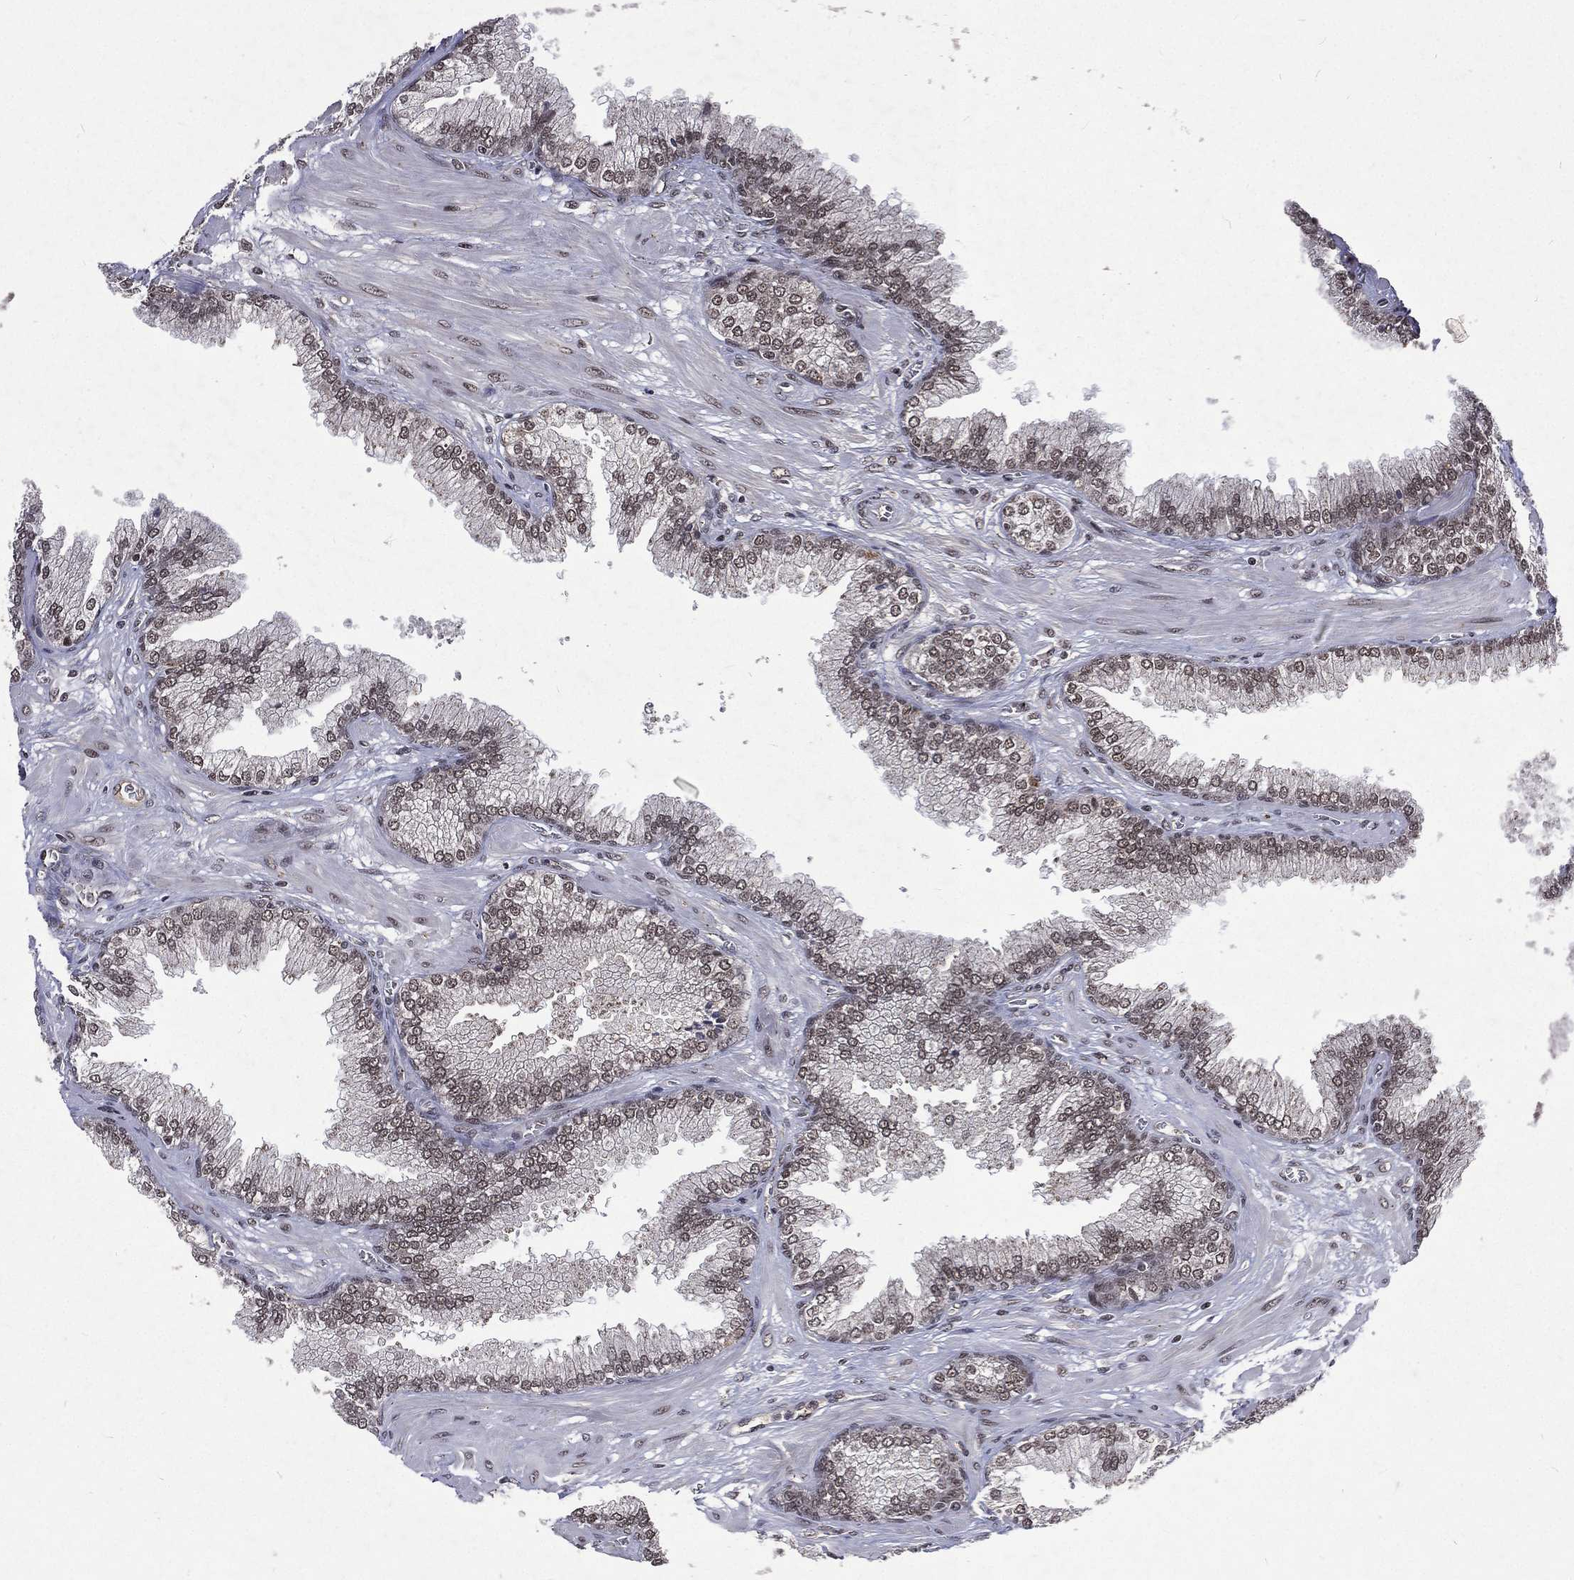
{"staining": {"intensity": "weak", "quantity": "25%-75%", "location": "cytoplasmic/membranous,nuclear"}, "tissue": "prostate cancer", "cell_type": "Tumor cells", "image_type": "cancer", "snomed": [{"axis": "morphology", "description": "Adenocarcinoma, Low grade"}, {"axis": "topography", "description": "Prostate"}], "caption": "Prostate cancer (low-grade adenocarcinoma) was stained to show a protein in brown. There is low levels of weak cytoplasmic/membranous and nuclear expression in about 25%-75% of tumor cells.", "gene": "DMAP1", "patient": {"sex": "male", "age": 69}}